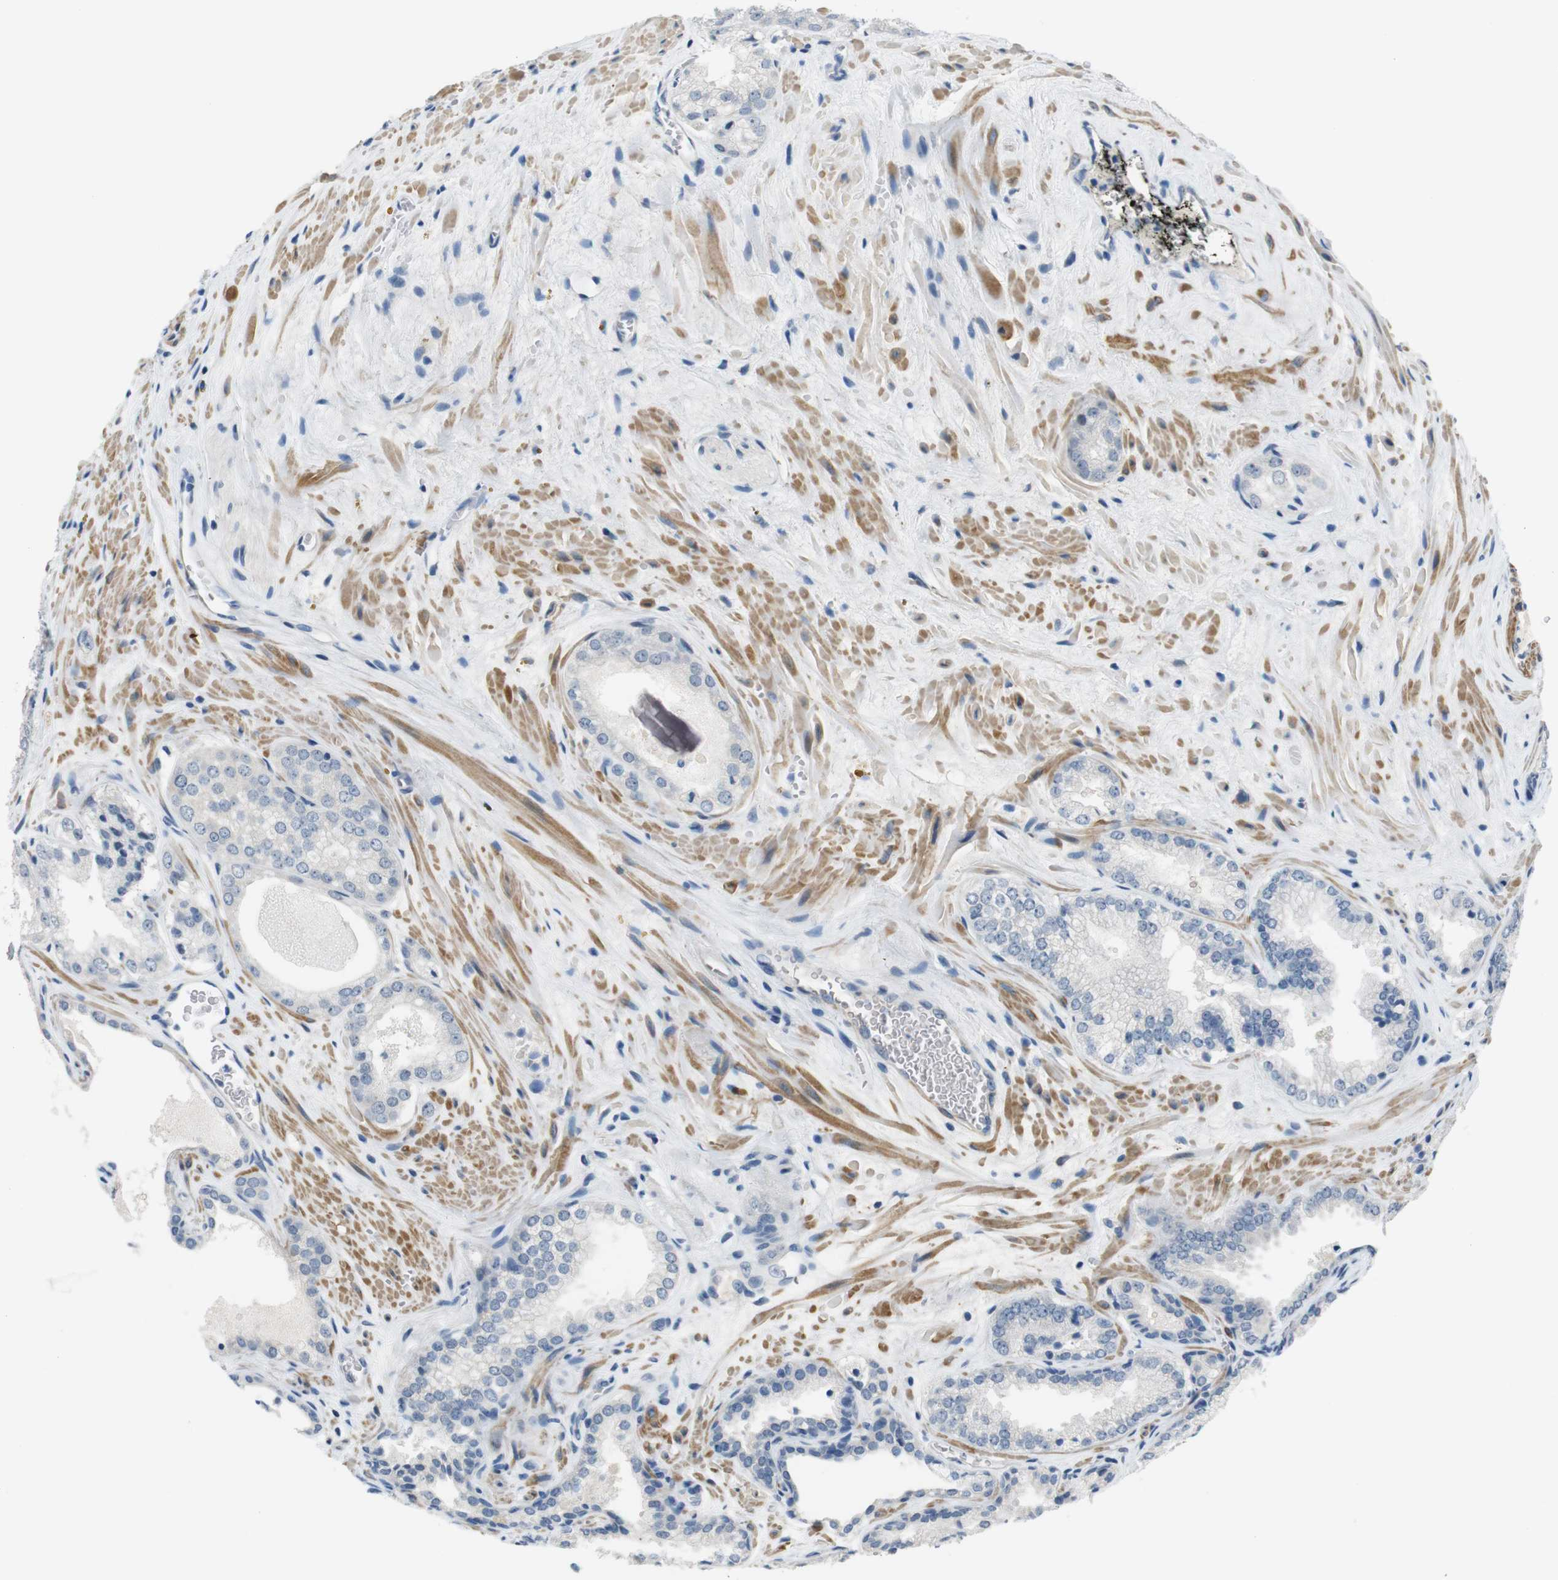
{"staining": {"intensity": "negative", "quantity": "none", "location": "none"}, "tissue": "prostate cancer", "cell_type": "Tumor cells", "image_type": "cancer", "snomed": [{"axis": "morphology", "description": "Adenocarcinoma, Low grade"}, {"axis": "topography", "description": "Prostate"}], "caption": "Immunohistochemical staining of human prostate cancer reveals no significant staining in tumor cells.", "gene": "HRH2", "patient": {"sex": "male", "age": 60}}